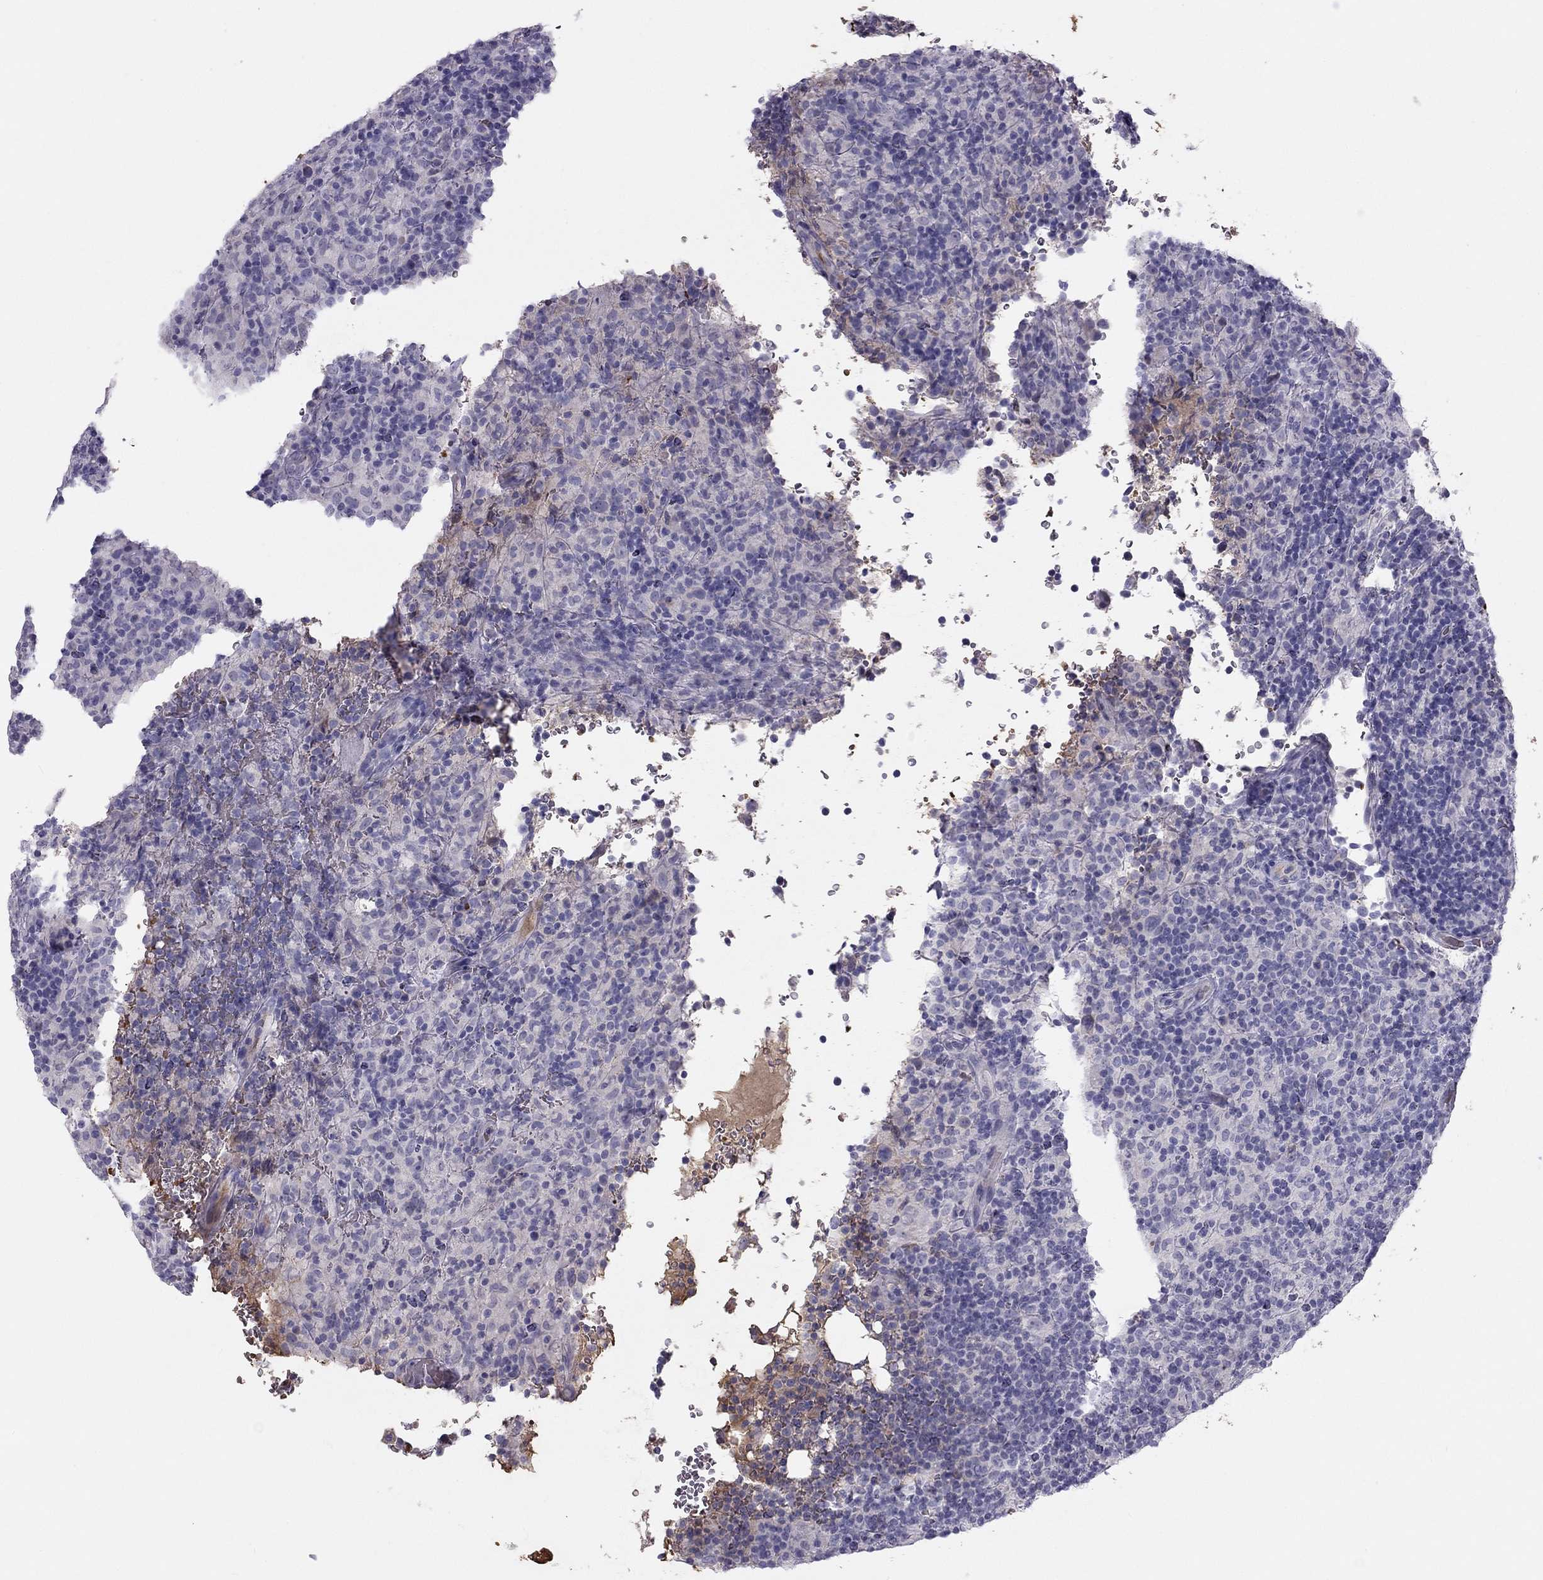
{"staining": {"intensity": "negative", "quantity": "none", "location": "none"}, "tissue": "lymphoma", "cell_type": "Tumor cells", "image_type": "cancer", "snomed": [{"axis": "morphology", "description": "Hodgkin's disease, NOS"}, {"axis": "topography", "description": "Lymph node"}], "caption": "Immunohistochemistry of human lymphoma demonstrates no expression in tumor cells. (Brightfield microscopy of DAB immunohistochemistry at high magnification).", "gene": "RHD", "patient": {"sex": "male", "age": 70}}